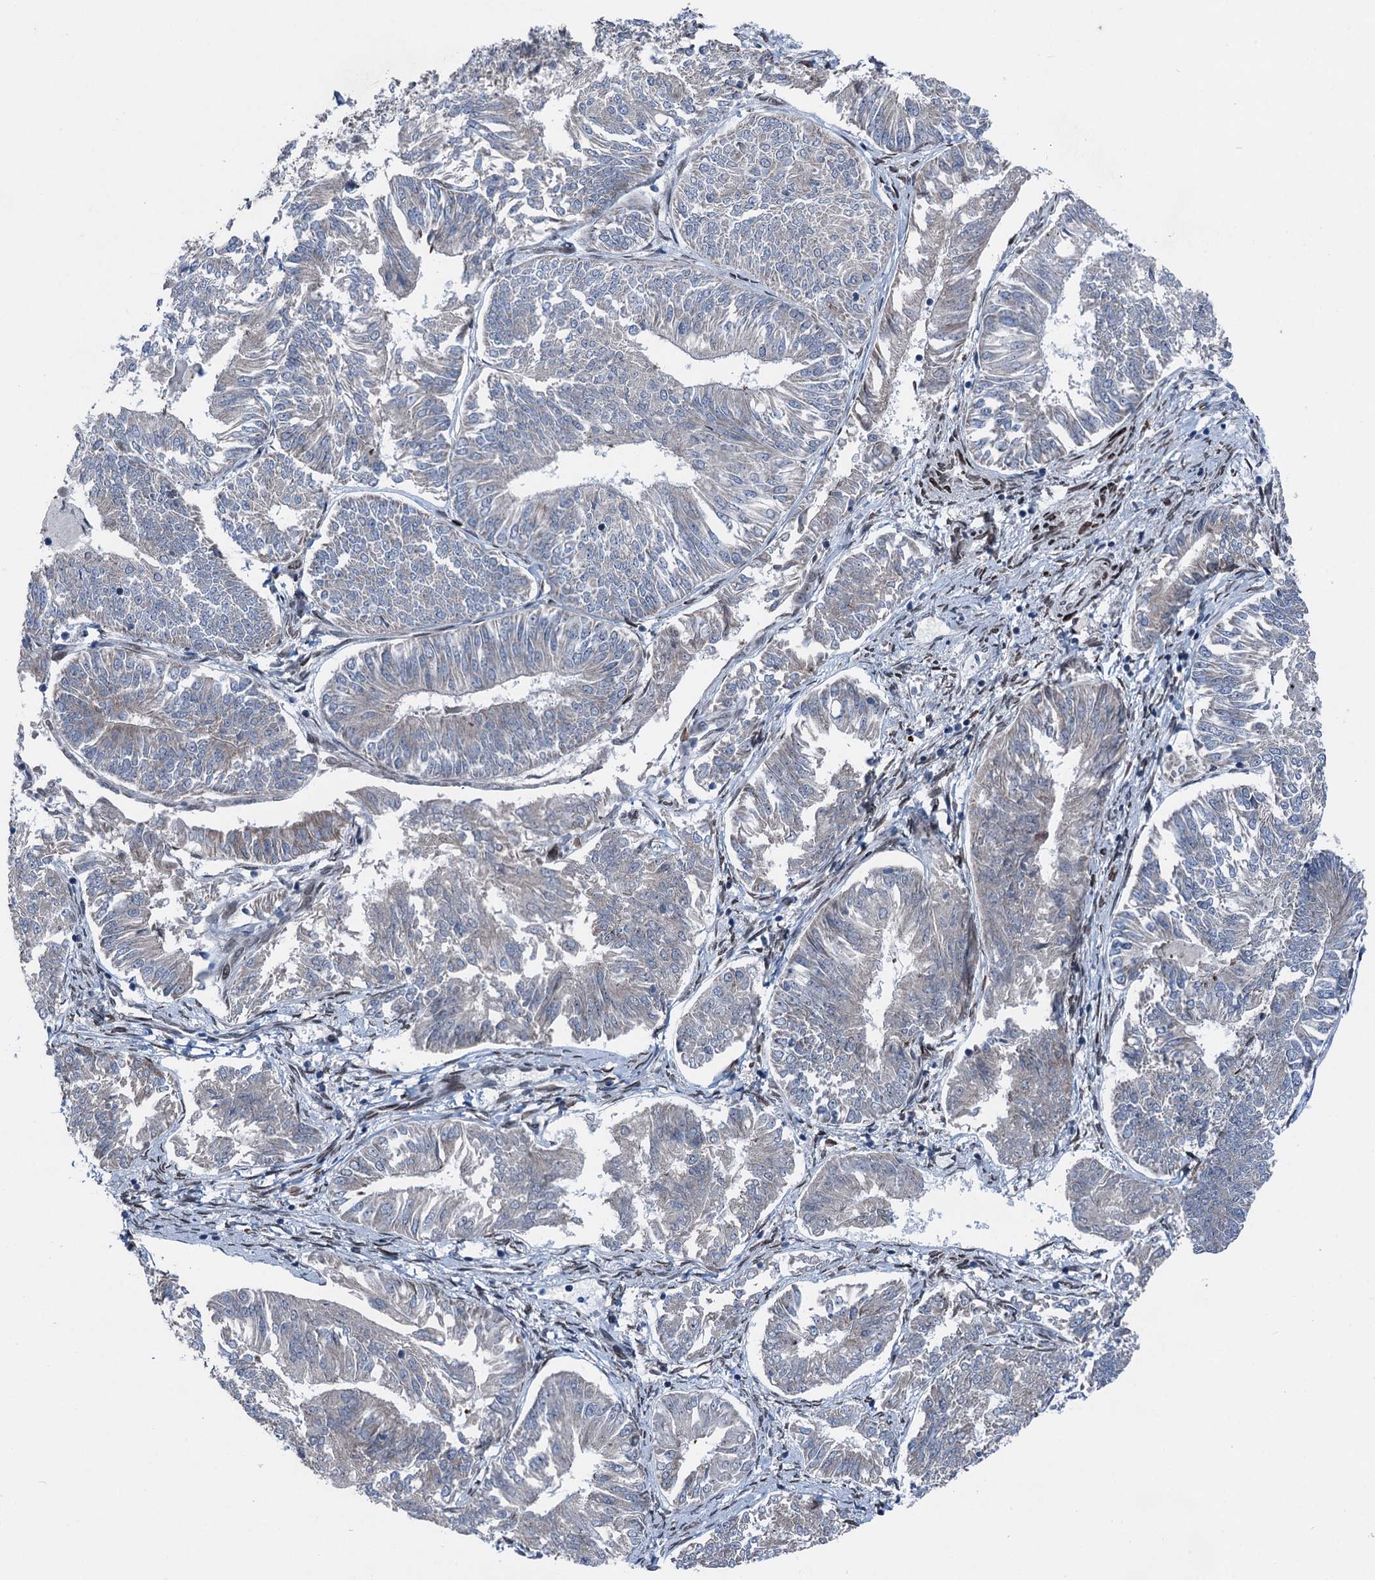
{"staining": {"intensity": "weak", "quantity": "<25%", "location": "cytoplasmic/membranous"}, "tissue": "endometrial cancer", "cell_type": "Tumor cells", "image_type": "cancer", "snomed": [{"axis": "morphology", "description": "Adenocarcinoma, NOS"}, {"axis": "topography", "description": "Endometrium"}], "caption": "Immunohistochemistry of adenocarcinoma (endometrial) exhibits no staining in tumor cells. (Immunohistochemistry (ihc), brightfield microscopy, high magnification).", "gene": "MRPL14", "patient": {"sex": "female", "age": 58}}